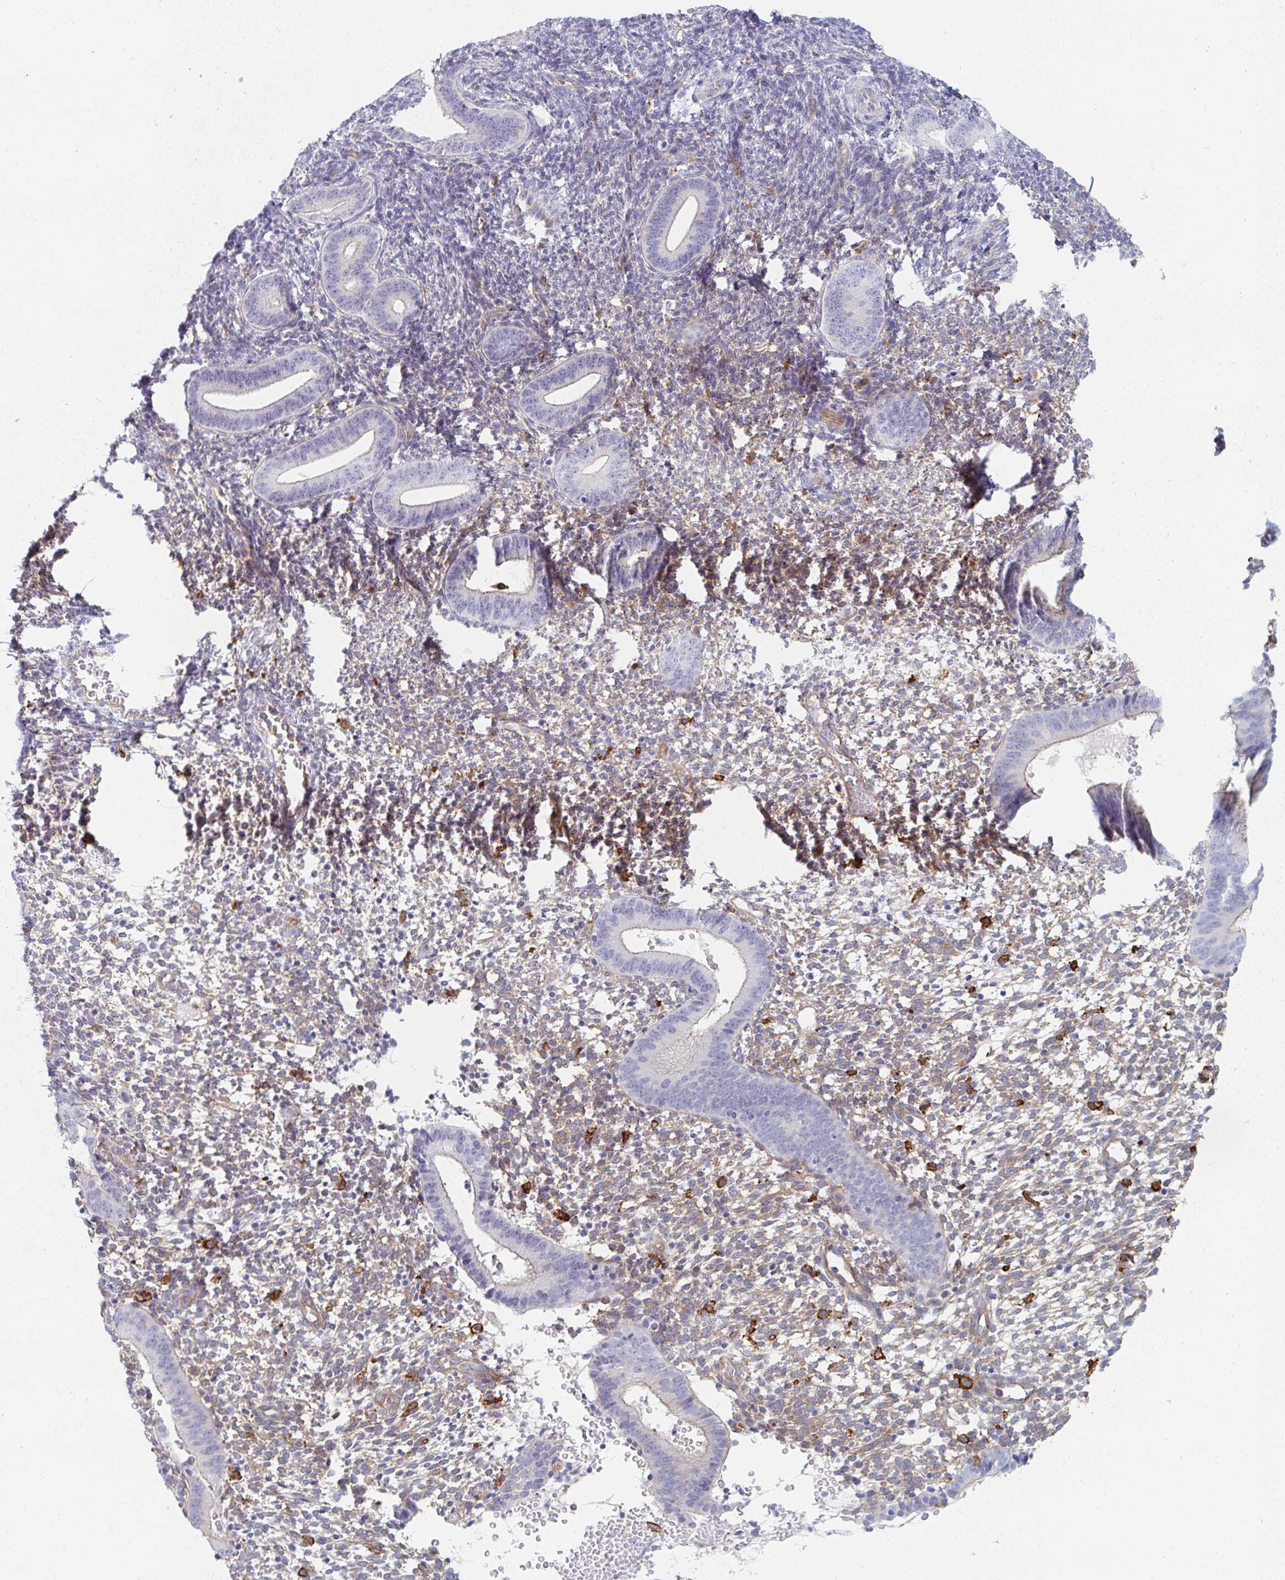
{"staining": {"intensity": "strong", "quantity": "<25%", "location": "cytoplasmic/membranous"}, "tissue": "endometrium", "cell_type": "Cells in endometrial stroma", "image_type": "normal", "snomed": [{"axis": "morphology", "description": "Normal tissue, NOS"}, {"axis": "topography", "description": "Endometrium"}], "caption": "Brown immunohistochemical staining in unremarkable endometrium displays strong cytoplasmic/membranous staining in about <25% of cells in endometrial stroma.", "gene": "DAB2", "patient": {"sex": "female", "age": 40}}